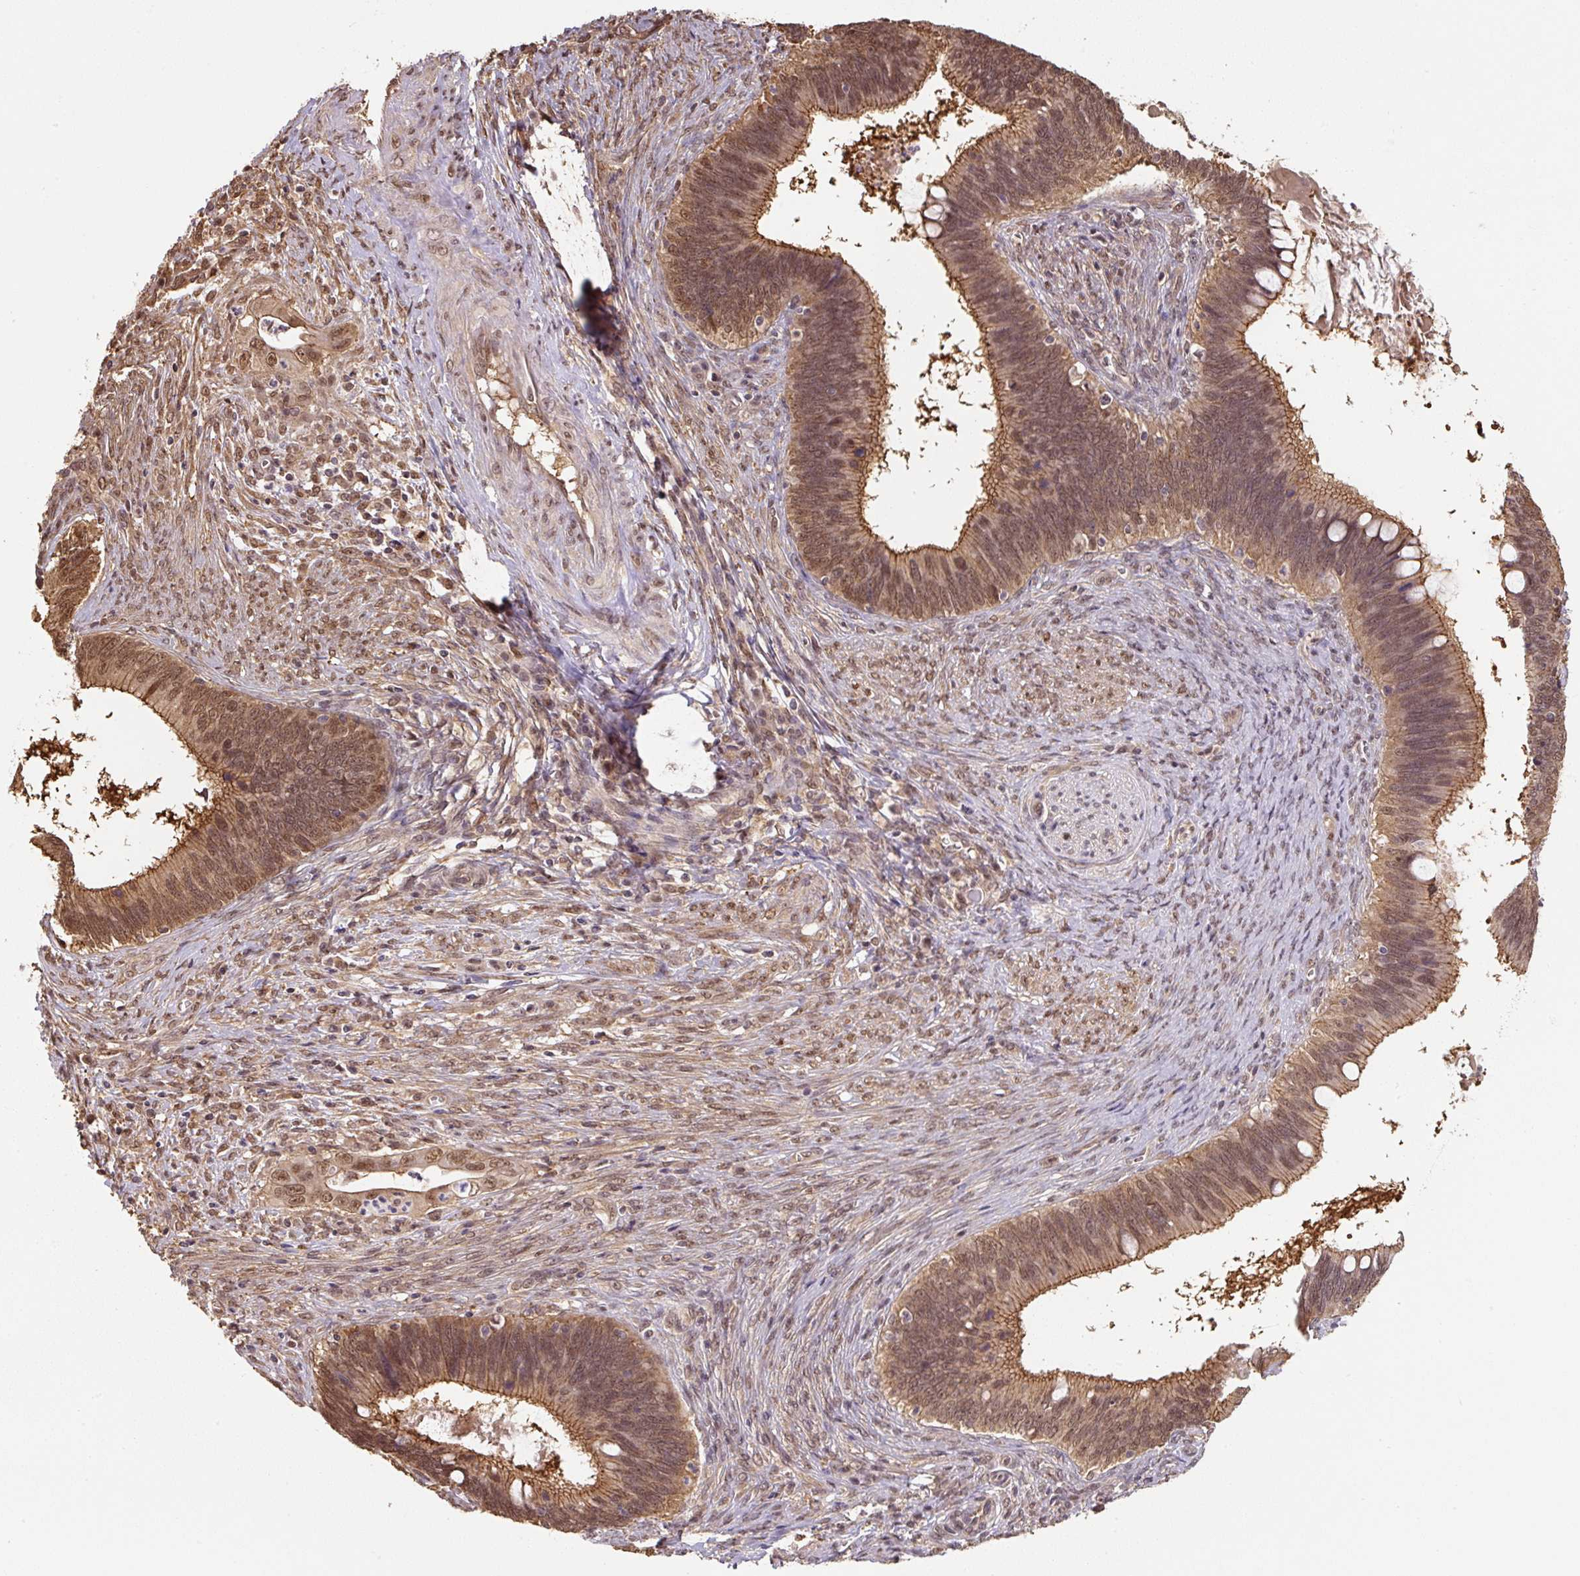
{"staining": {"intensity": "moderate", "quantity": ">75%", "location": "cytoplasmic/membranous,nuclear"}, "tissue": "cervical cancer", "cell_type": "Tumor cells", "image_type": "cancer", "snomed": [{"axis": "morphology", "description": "Adenocarcinoma, NOS"}, {"axis": "topography", "description": "Cervix"}], "caption": "Tumor cells show medium levels of moderate cytoplasmic/membranous and nuclear staining in approximately >75% of cells in human cervical adenocarcinoma.", "gene": "ST13", "patient": {"sex": "female", "age": 42}}